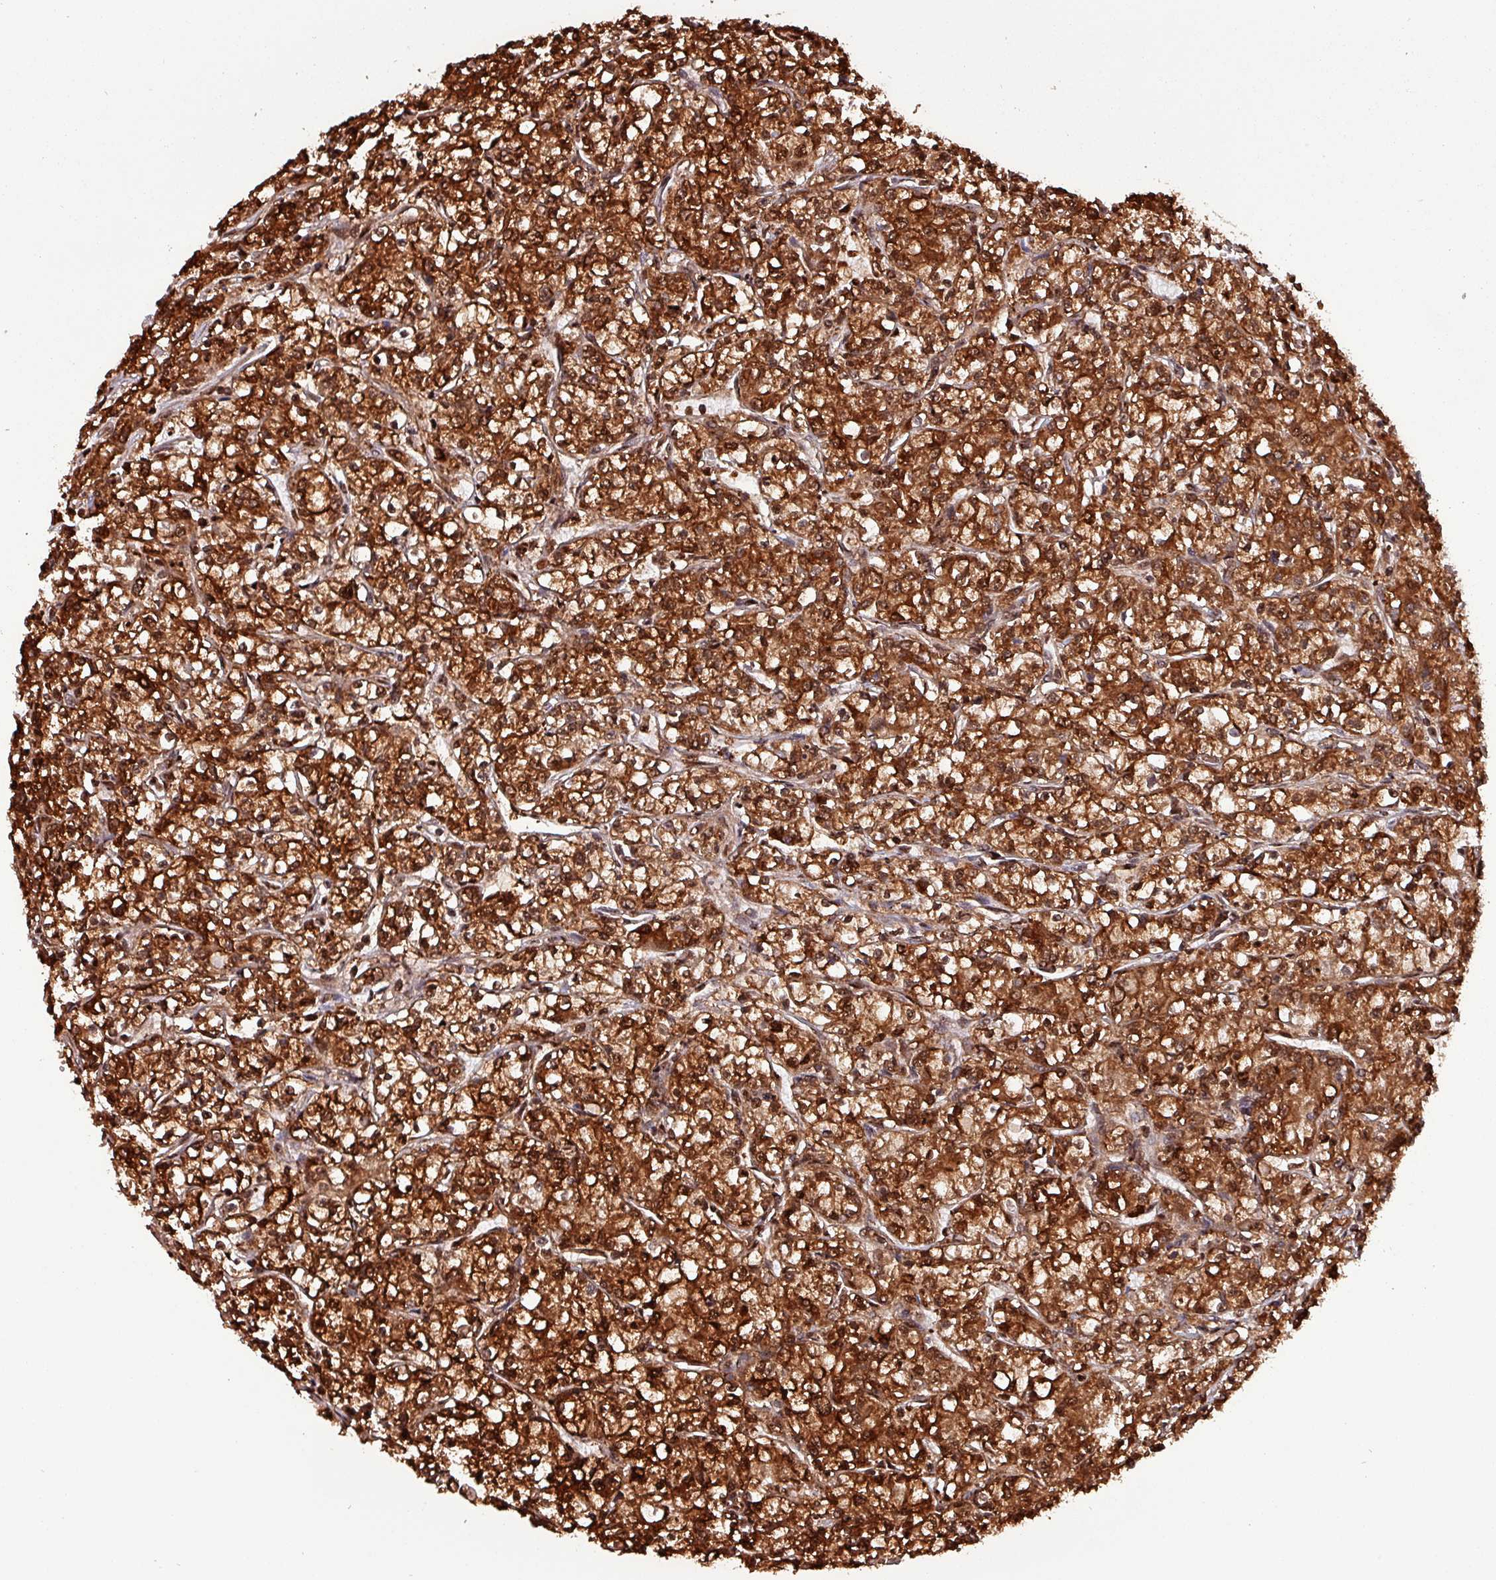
{"staining": {"intensity": "strong", "quantity": ">75%", "location": "cytoplasmic/membranous,nuclear"}, "tissue": "renal cancer", "cell_type": "Tumor cells", "image_type": "cancer", "snomed": [{"axis": "morphology", "description": "Adenocarcinoma, NOS"}, {"axis": "topography", "description": "Kidney"}], "caption": "Renal adenocarcinoma stained with IHC reveals strong cytoplasmic/membranous and nuclear expression in approximately >75% of tumor cells. (IHC, brightfield microscopy, high magnification).", "gene": "PSMB8", "patient": {"sex": "female", "age": 59}}